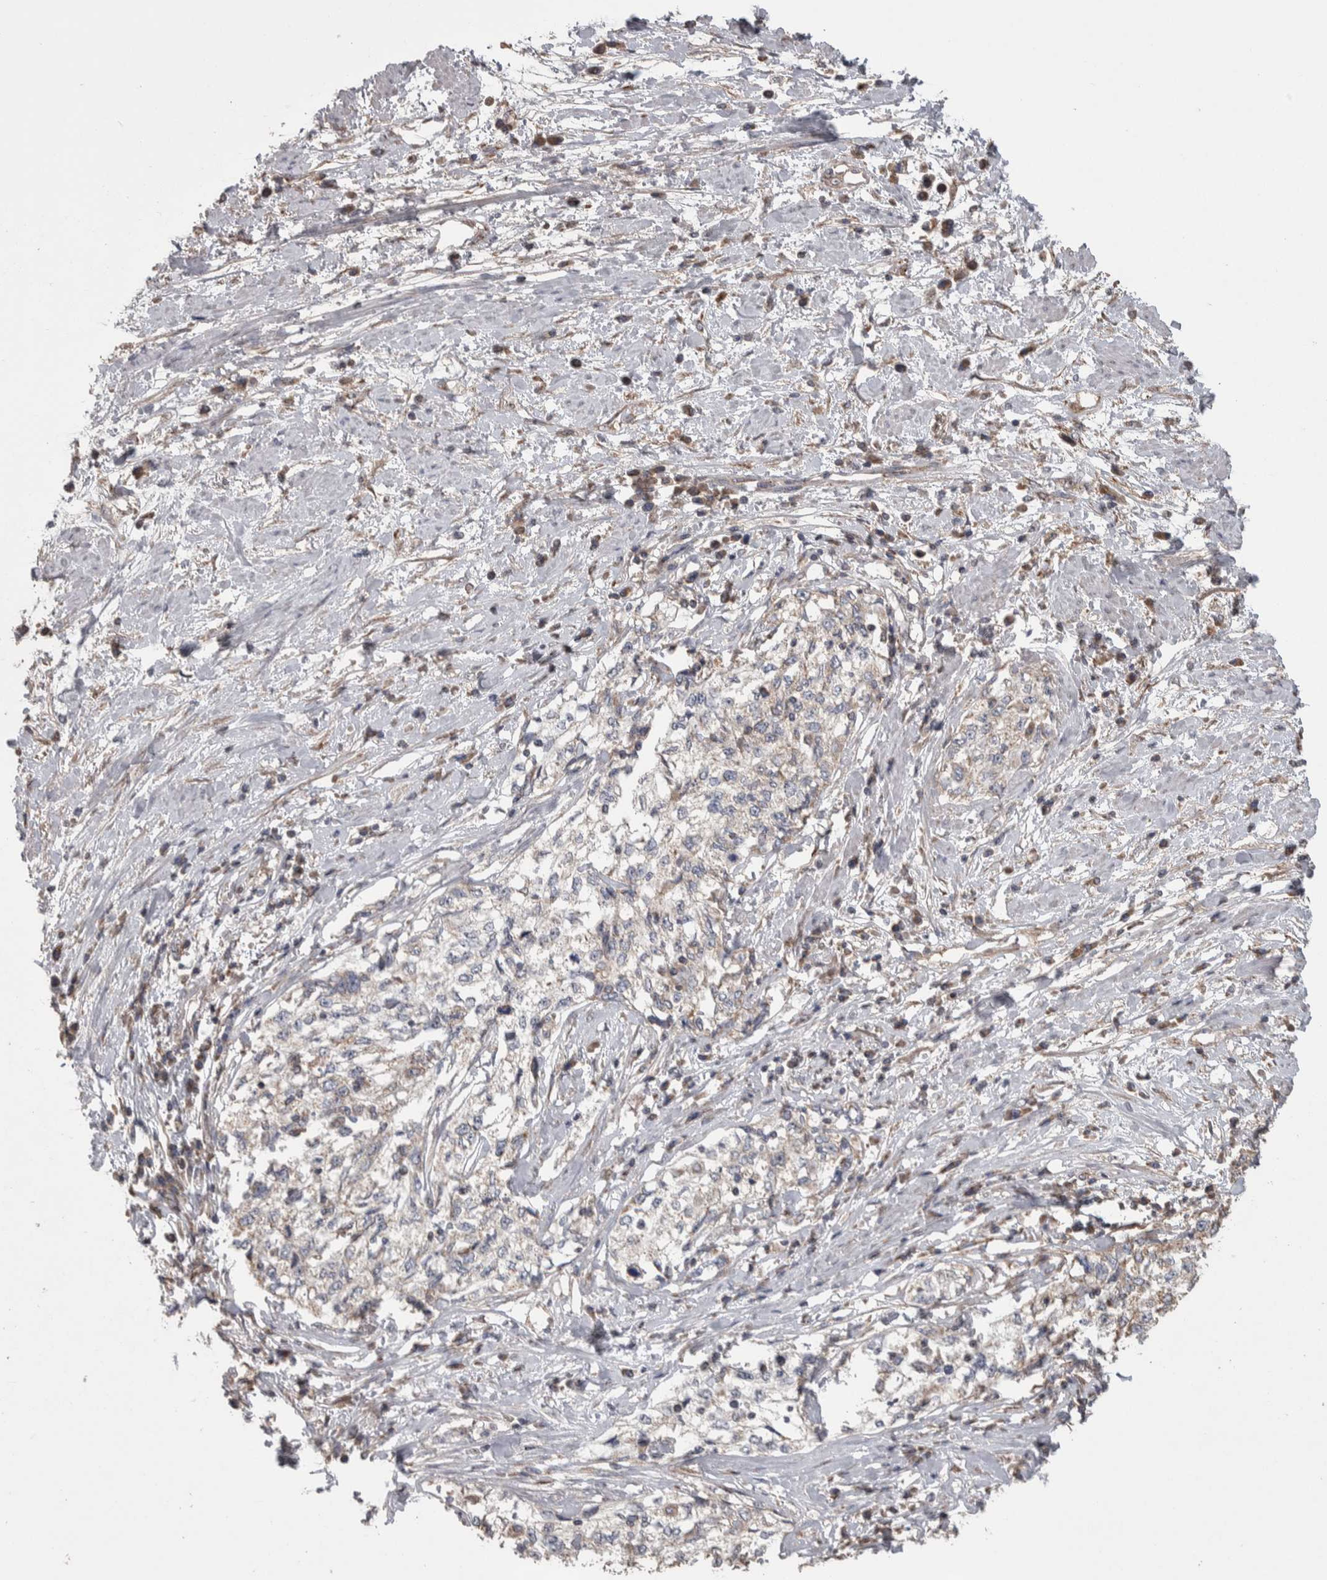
{"staining": {"intensity": "negative", "quantity": "none", "location": "none"}, "tissue": "cervical cancer", "cell_type": "Tumor cells", "image_type": "cancer", "snomed": [{"axis": "morphology", "description": "Squamous cell carcinoma, NOS"}, {"axis": "topography", "description": "Cervix"}], "caption": "Tumor cells show no significant positivity in cervical cancer (squamous cell carcinoma). (DAB (3,3'-diaminobenzidine) immunohistochemistry (IHC) visualized using brightfield microscopy, high magnification).", "gene": "SCO1", "patient": {"sex": "female", "age": 57}}